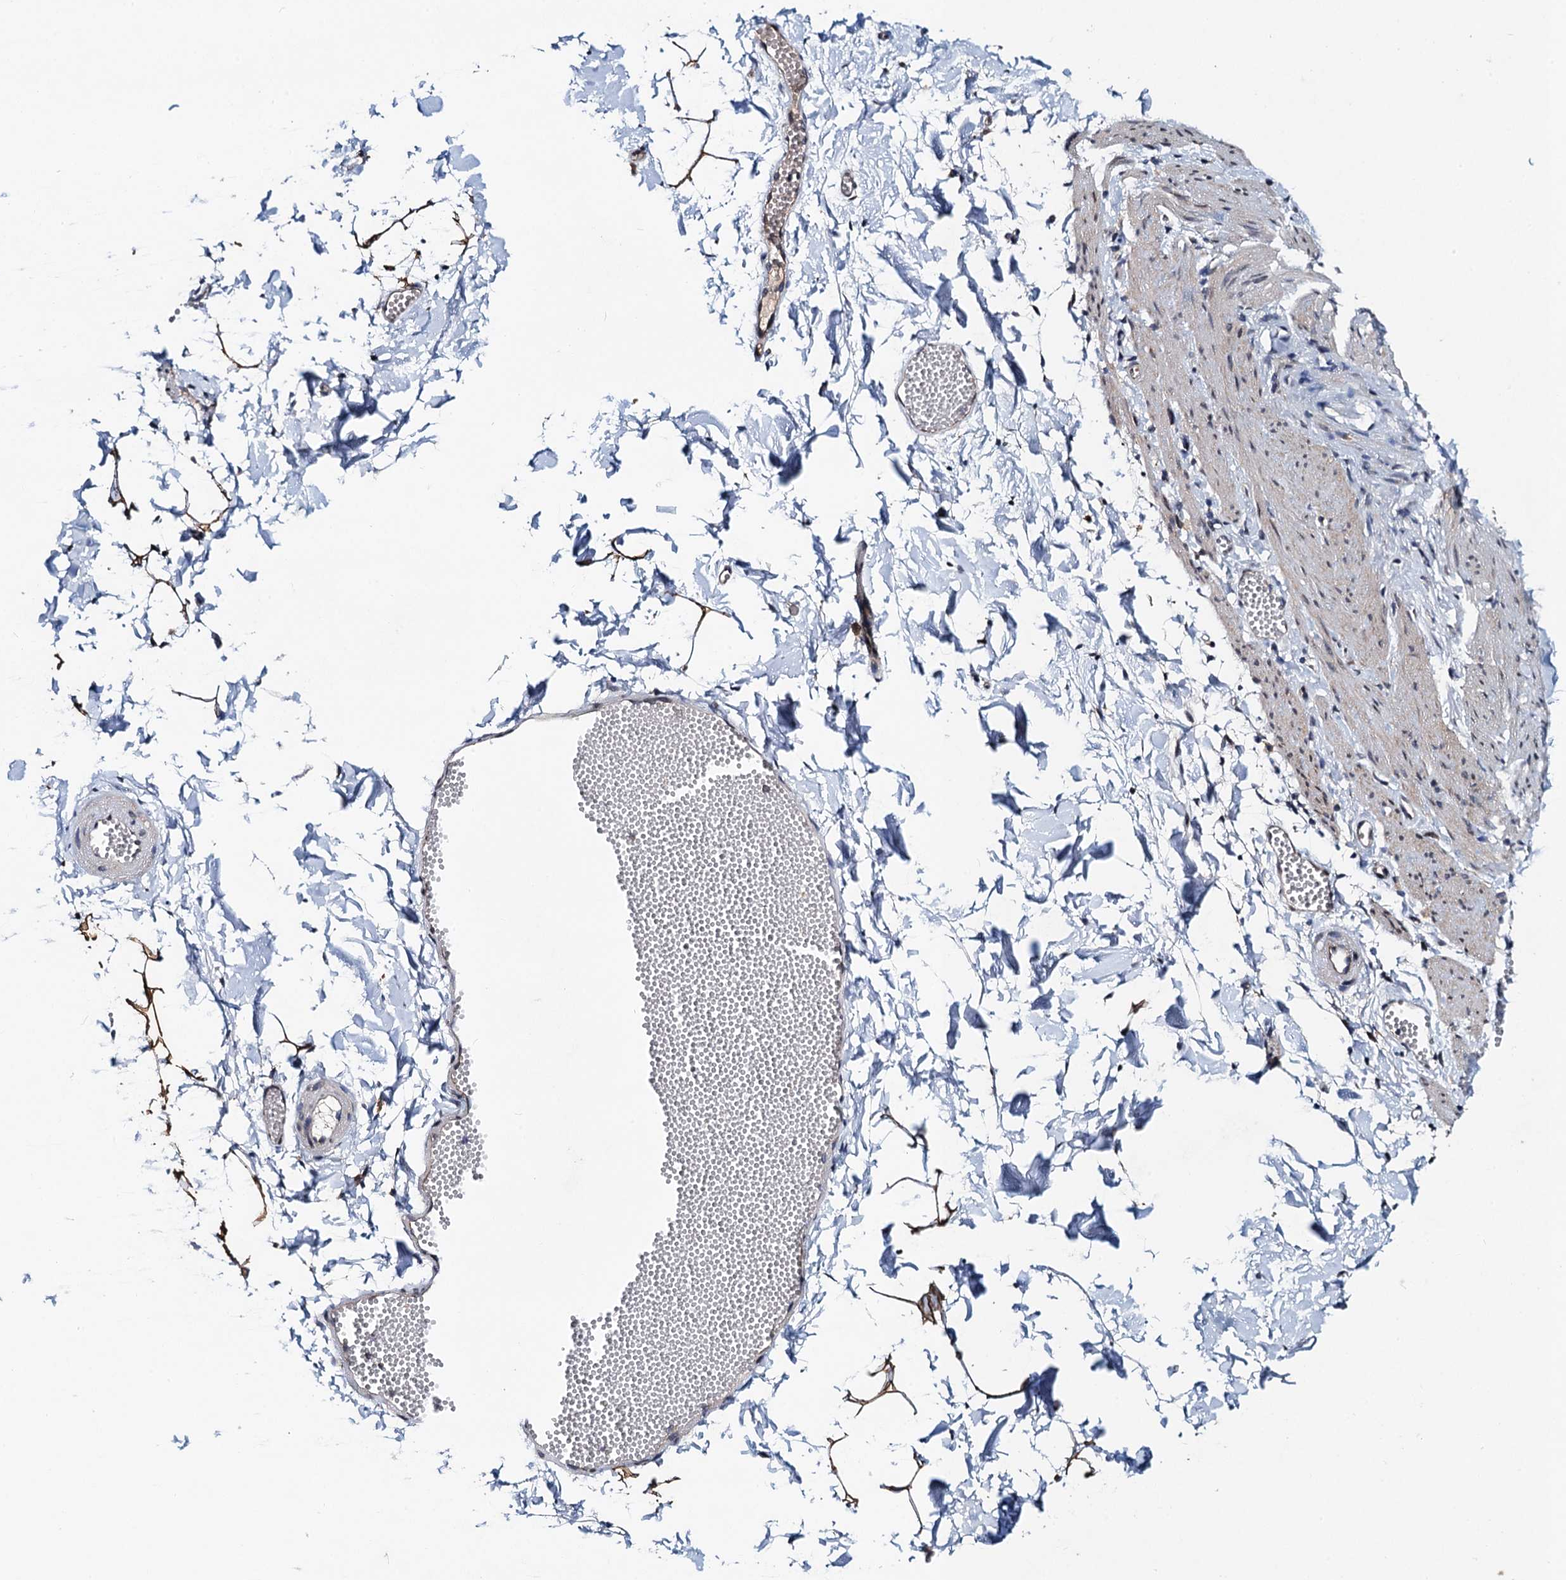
{"staining": {"intensity": "moderate", "quantity": ">75%", "location": "cytoplasmic/membranous"}, "tissue": "adipose tissue", "cell_type": "Adipocytes", "image_type": "normal", "snomed": [{"axis": "morphology", "description": "Normal tissue, NOS"}, {"axis": "topography", "description": "Gallbladder"}, {"axis": "topography", "description": "Peripheral nerve tissue"}], "caption": "This micrograph shows immunohistochemistry staining of benign human adipose tissue, with medium moderate cytoplasmic/membranous positivity in about >75% of adipocytes.", "gene": "NBEA", "patient": {"sex": "male", "age": 38}}